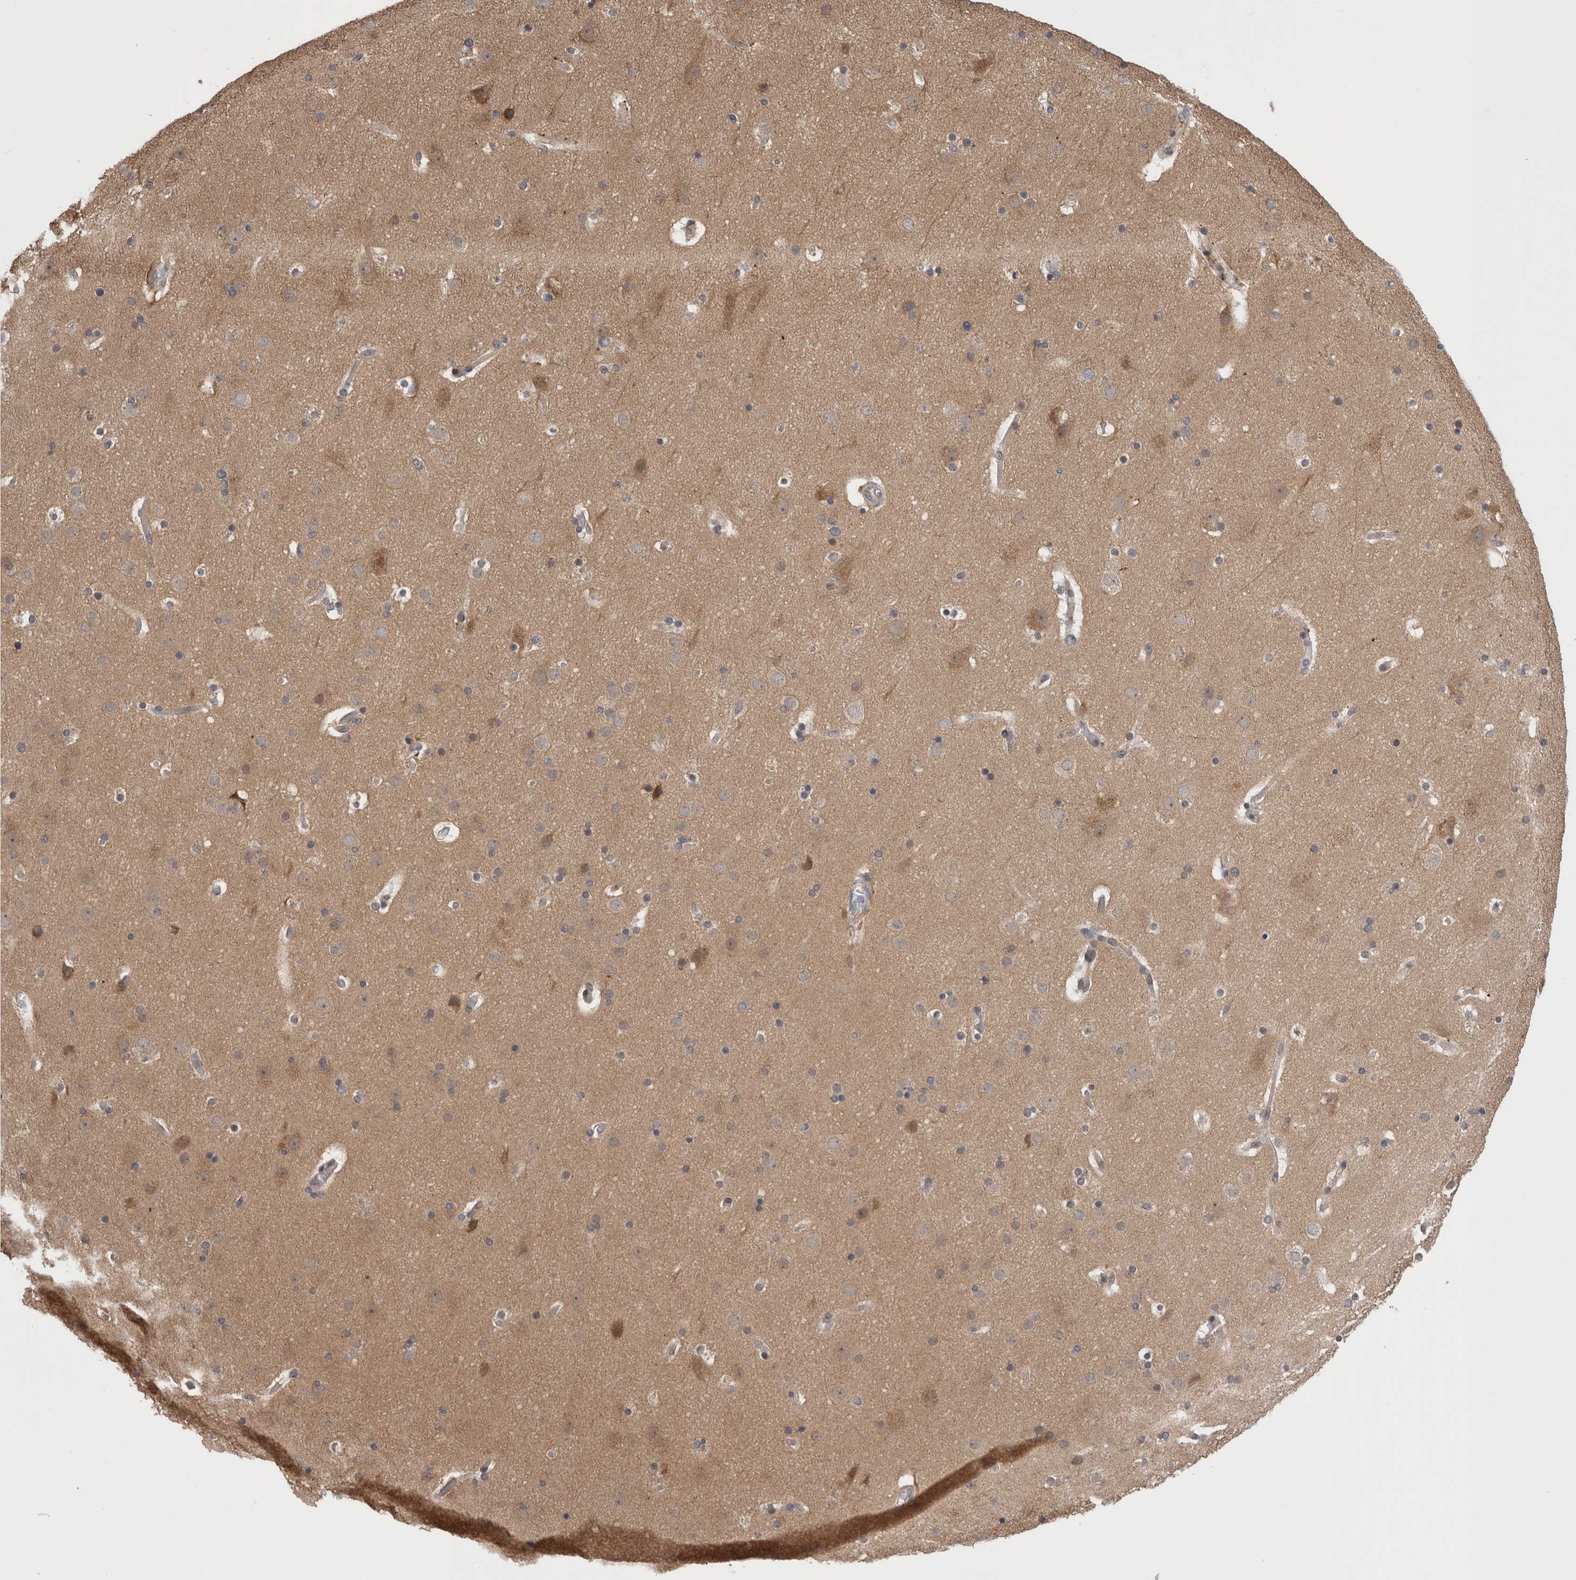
{"staining": {"intensity": "negative", "quantity": "none", "location": "none"}, "tissue": "cerebral cortex", "cell_type": "Endothelial cells", "image_type": "normal", "snomed": [{"axis": "morphology", "description": "Normal tissue, NOS"}, {"axis": "topography", "description": "Cerebral cortex"}], "caption": "Histopathology image shows no significant protein expression in endothelial cells of normal cerebral cortex. The staining was performed using DAB to visualize the protein expression in brown, while the nuclei were stained in blue with hematoxylin (Magnification: 20x).", "gene": "DCTN6", "patient": {"sex": "male", "age": 57}}